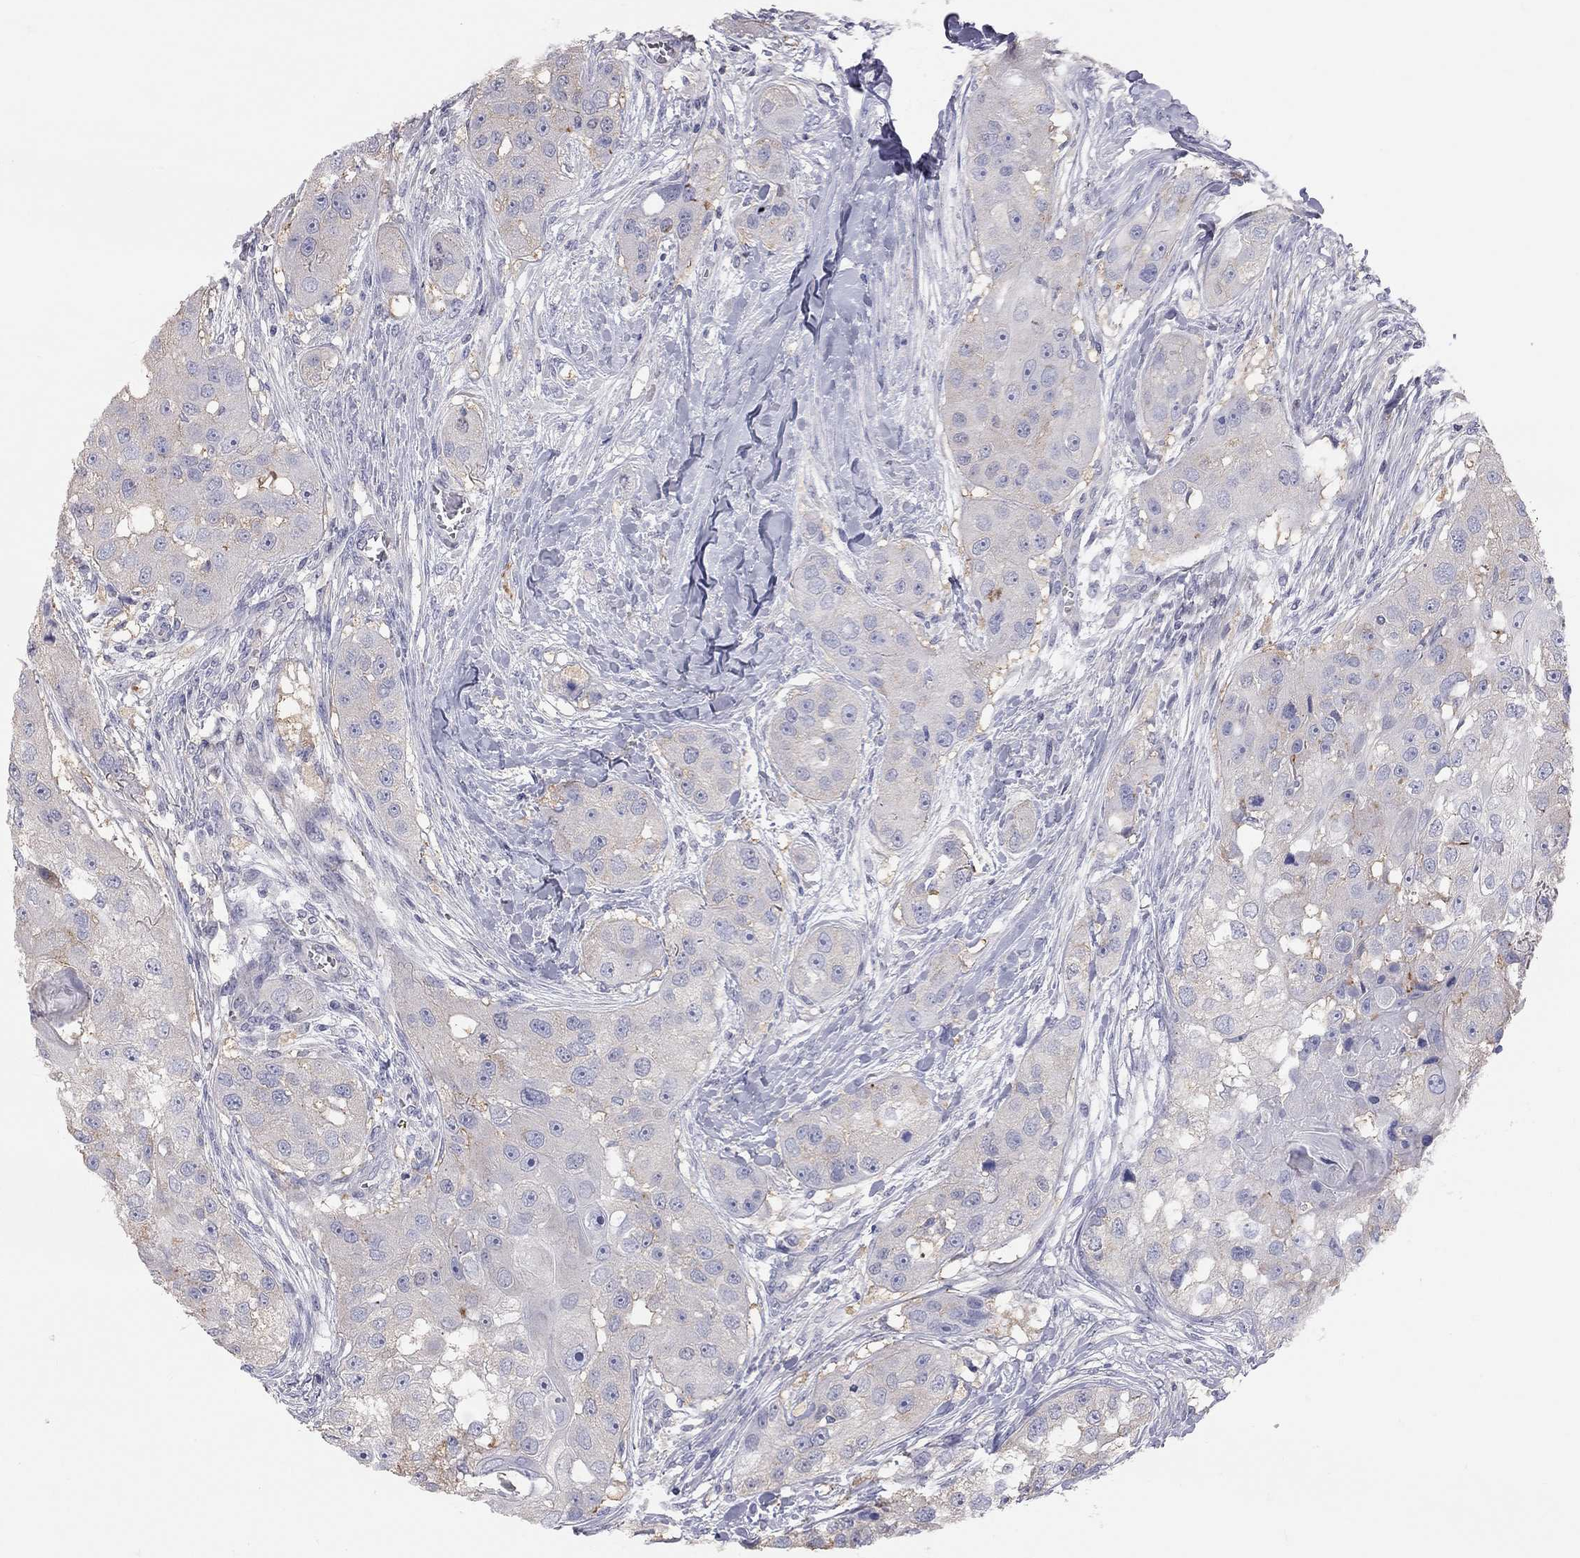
{"staining": {"intensity": "negative", "quantity": "none", "location": "none"}, "tissue": "head and neck cancer", "cell_type": "Tumor cells", "image_type": "cancer", "snomed": [{"axis": "morphology", "description": "Normal tissue, NOS"}, {"axis": "morphology", "description": "Squamous cell carcinoma, NOS"}, {"axis": "topography", "description": "Skeletal muscle"}, {"axis": "topography", "description": "Head-Neck"}], "caption": "Immunohistochemistry (IHC) image of head and neck cancer stained for a protein (brown), which demonstrates no staining in tumor cells. (Immunohistochemistry (IHC), brightfield microscopy, high magnification).", "gene": "ADCYAP1", "patient": {"sex": "male", "age": 51}}